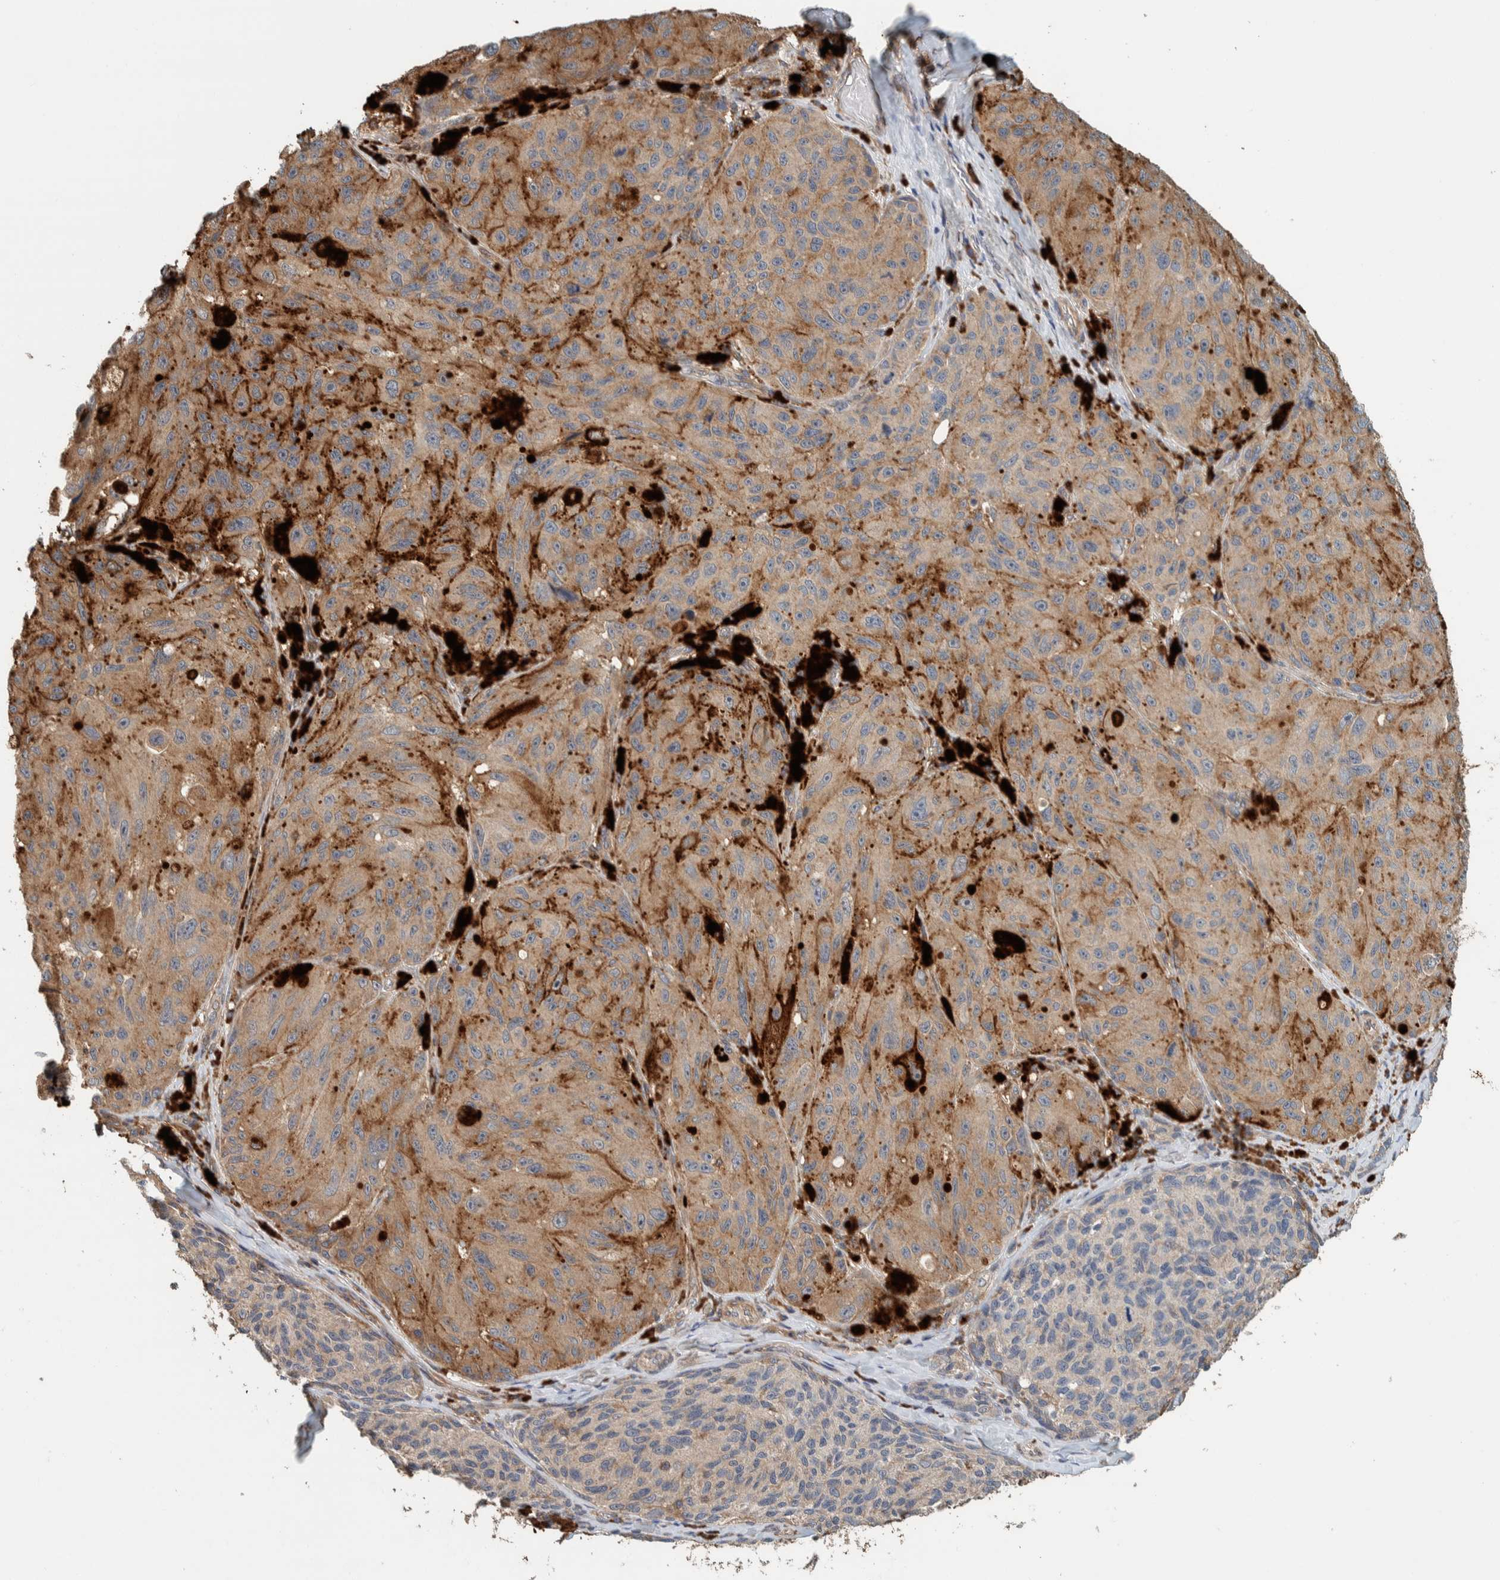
{"staining": {"intensity": "weak", "quantity": ">75%", "location": "cytoplasmic/membranous"}, "tissue": "melanoma", "cell_type": "Tumor cells", "image_type": "cancer", "snomed": [{"axis": "morphology", "description": "Malignant melanoma, NOS"}, {"axis": "topography", "description": "Skin"}], "caption": "This is a micrograph of IHC staining of malignant melanoma, which shows weak expression in the cytoplasmic/membranous of tumor cells.", "gene": "PLA2G3", "patient": {"sex": "female", "age": 73}}